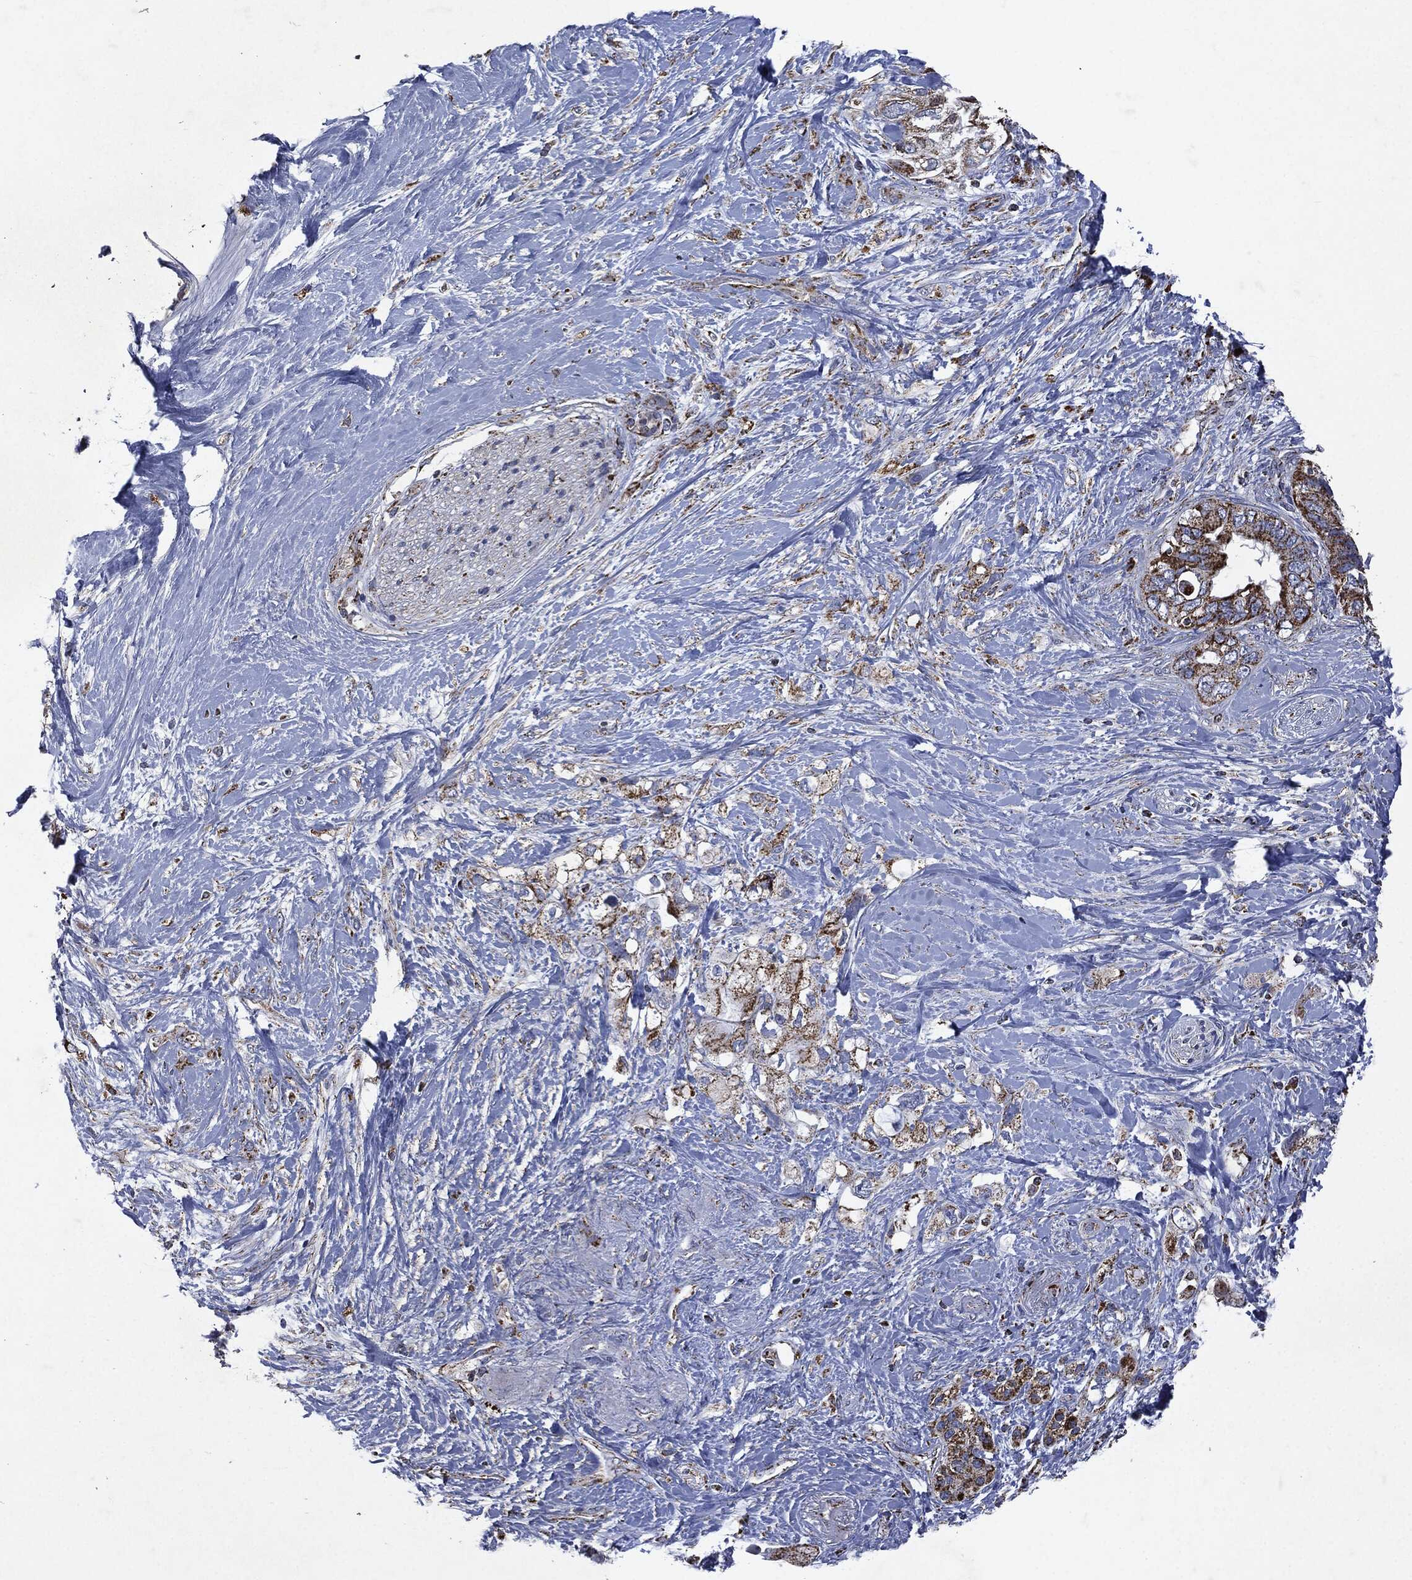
{"staining": {"intensity": "strong", "quantity": ">75%", "location": "cytoplasmic/membranous"}, "tissue": "pancreatic cancer", "cell_type": "Tumor cells", "image_type": "cancer", "snomed": [{"axis": "morphology", "description": "Adenocarcinoma, NOS"}, {"axis": "topography", "description": "Pancreas"}], "caption": "This is a photomicrograph of immunohistochemistry staining of adenocarcinoma (pancreatic), which shows strong expression in the cytoplasmic/membranous of tumor cells.", "gene": "RYK", "patient": {"sex": "female", "age": 56}}